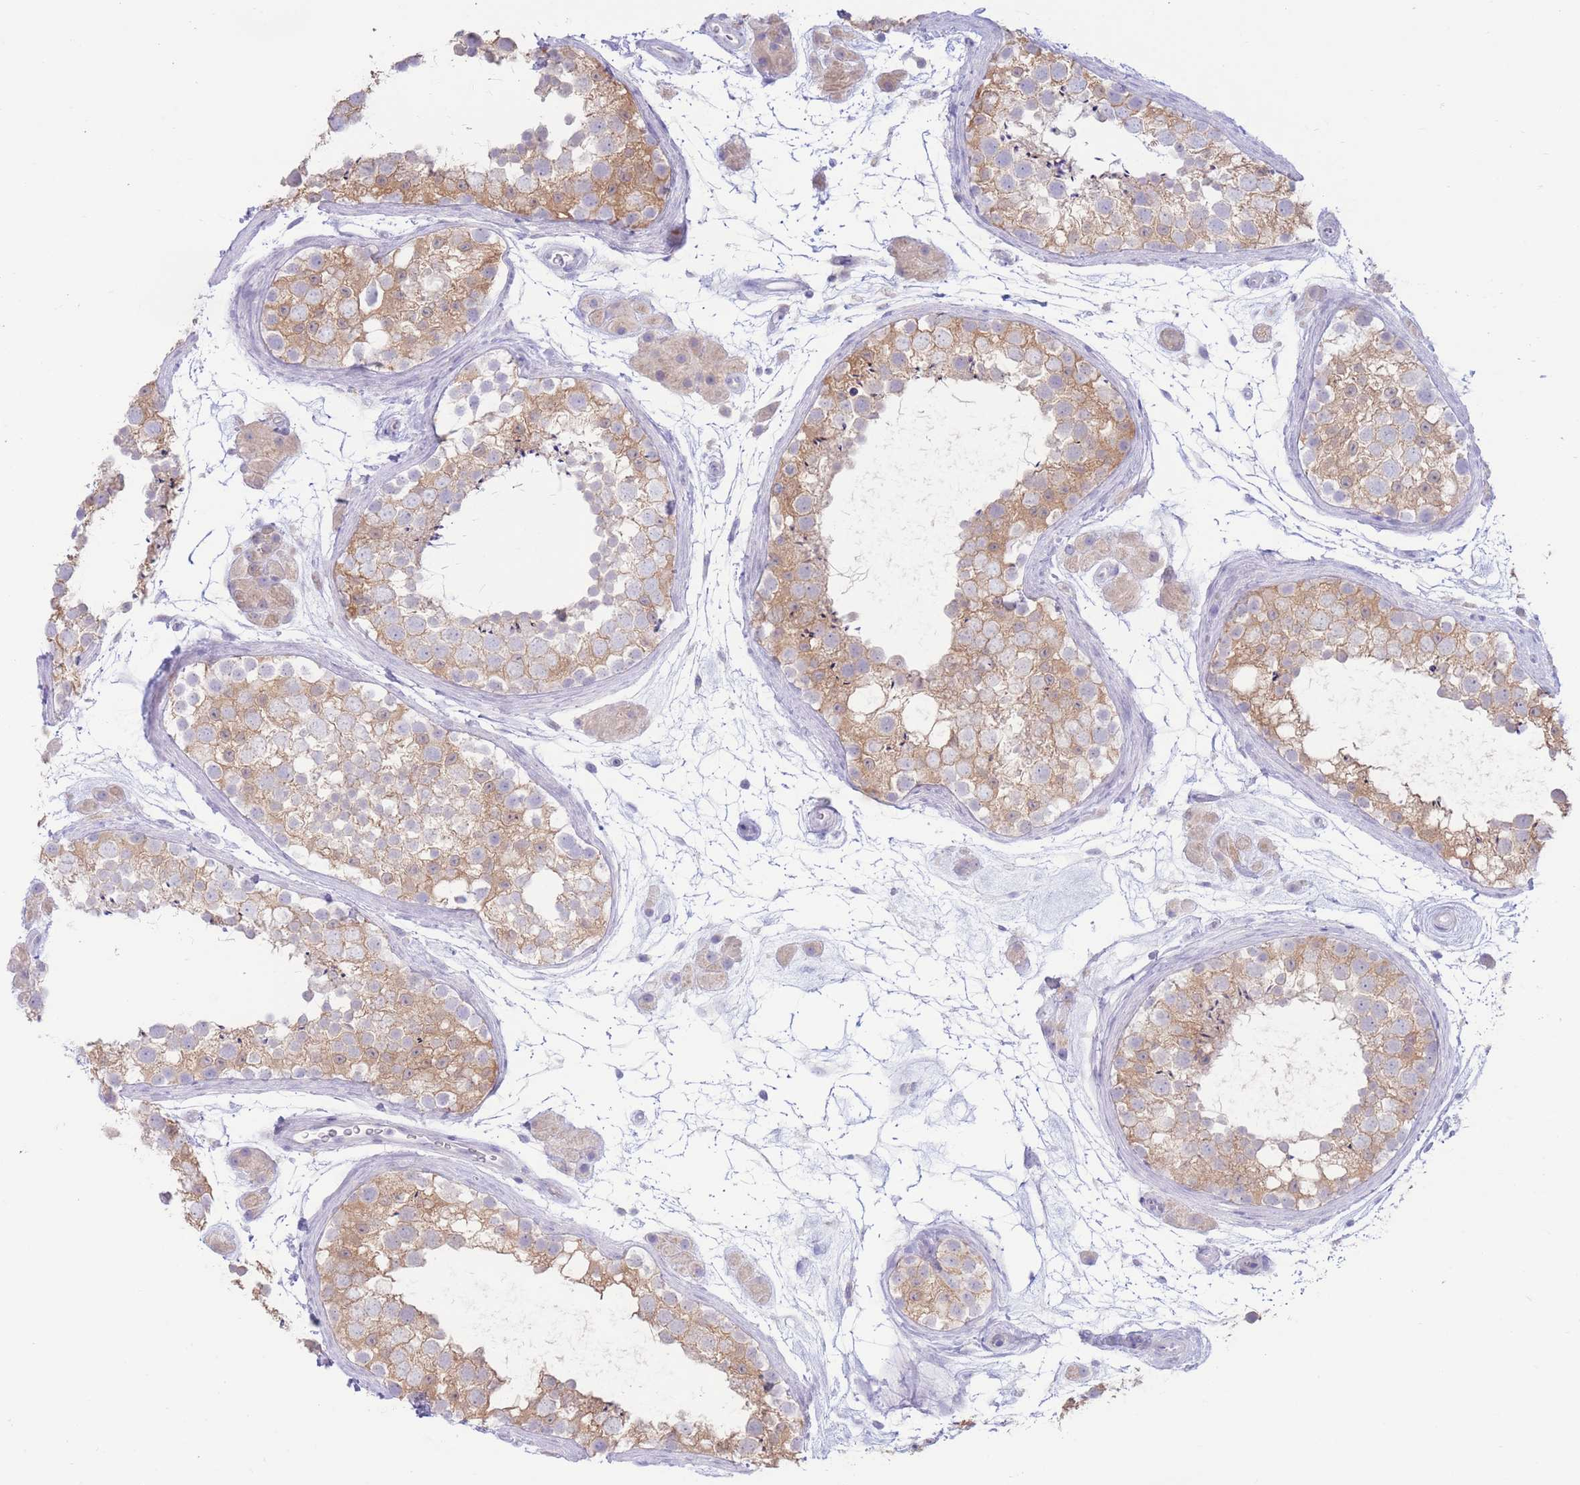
{"staining": {"intensity": "moderate", "quantity": ">75%", "location": "cytoplasmic/membranous"}, "tissue": "testis", "cell_type": "Cells in seminiferous ducts", "image_type": "normal", "snomed": [{"axis": "morphology", "description": "Normal tissue, NOS"}, {"axis": "topography", "description": "Testis"}], "caption": "This image shows IHC staining of normal testis, with medium moderate cytoplasmic/membranous expression in about >75% of cells in seminiferous ducts.", "gene": "FAH", "patient": {"sex": "male", "age": 41}}